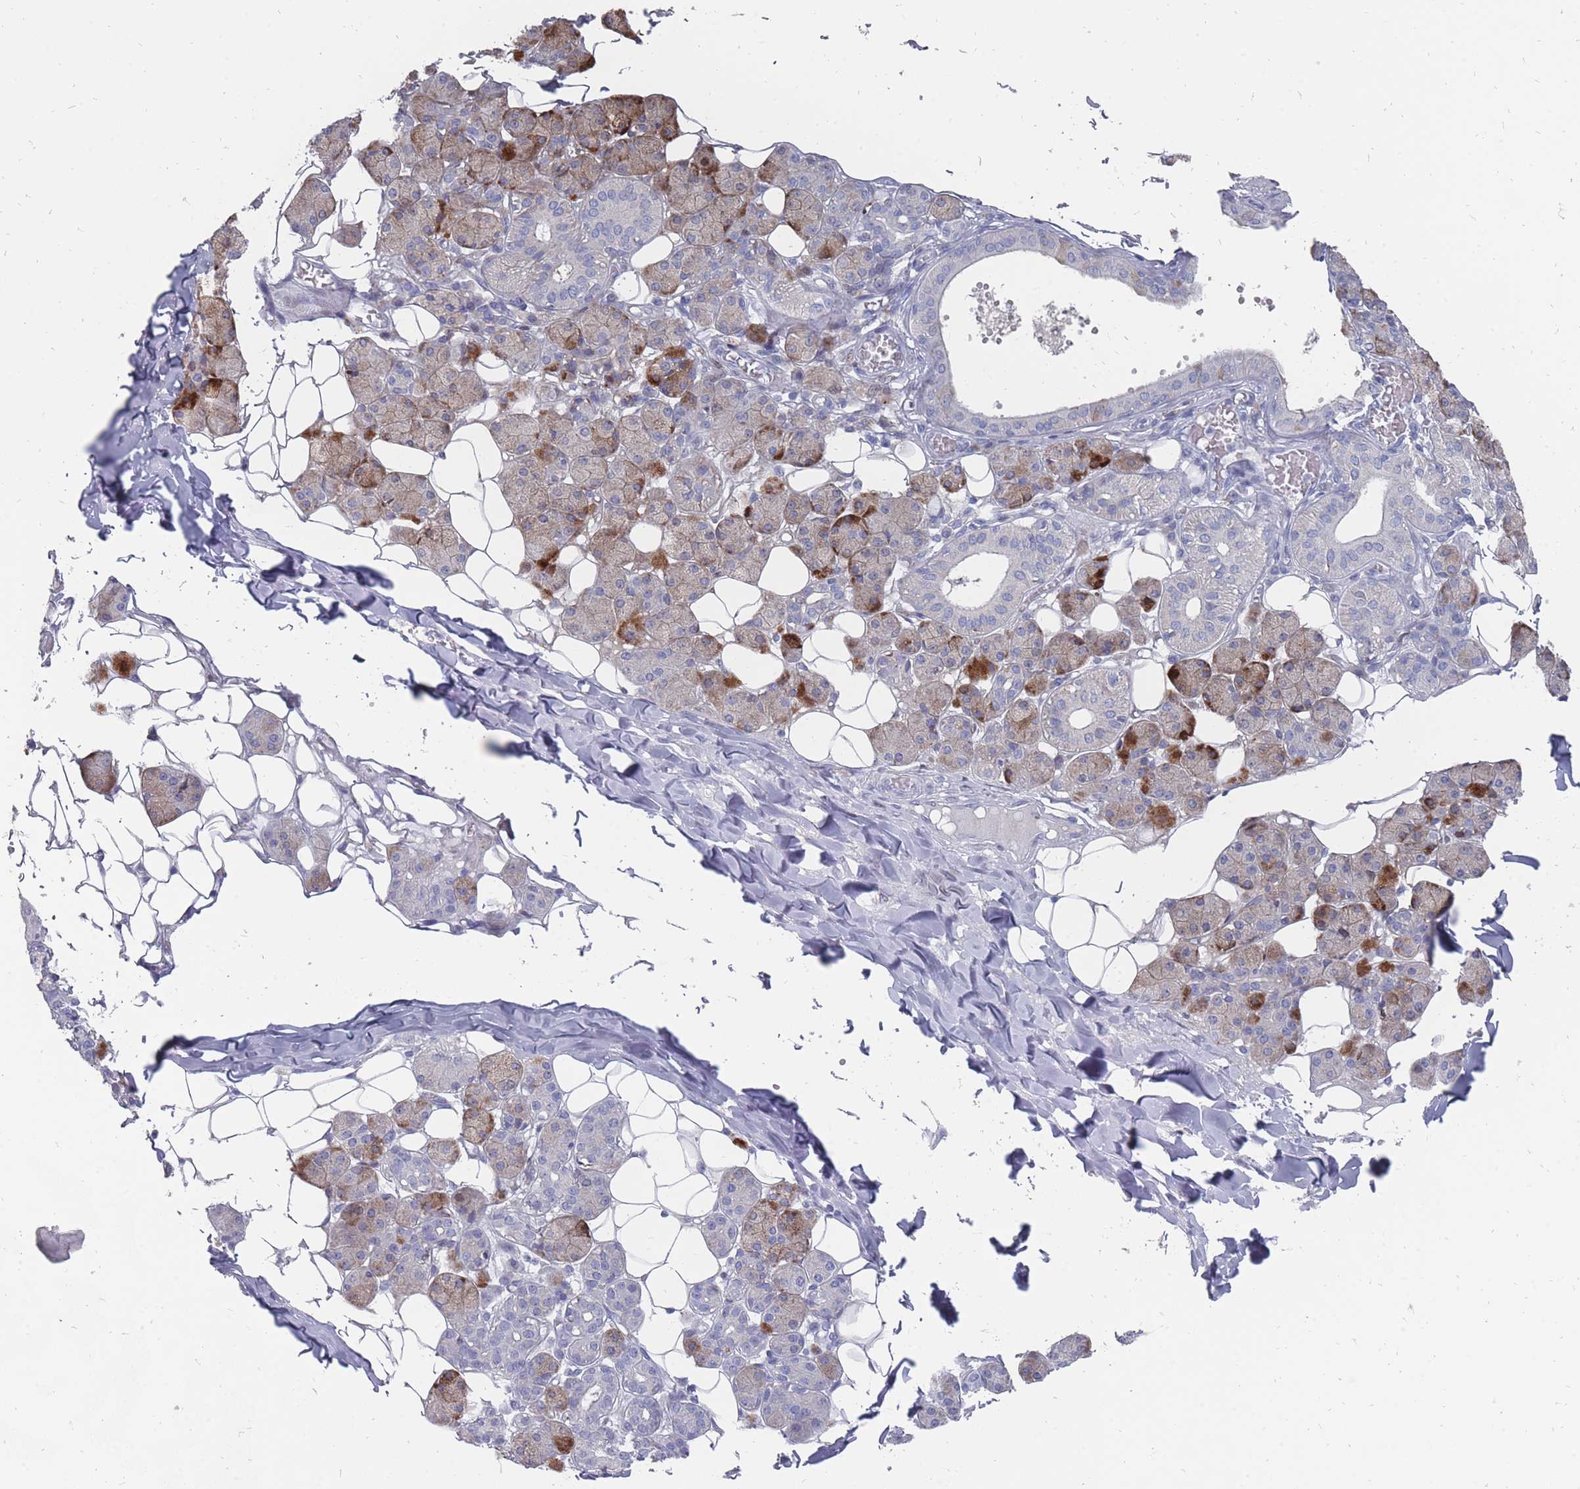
{"staining": {"intensity": "strong", "quantity": "25%-75%", "location": "cytoplasmic/membranous"}, "tissue": "salivary gland", "cell_type": "Glandular cells", "image_type": "normal", "snomed": [{"axis": "morphology", "description": "Normal tissue, NOS"}, {"axis": "topography", "description": "Salivary gland"}], "caption": "A brown stain shows strong cytoplasmic/membranous expression of a protein in glandular cells of normal salivary gland.", "gene": "OTULINL", "patient": {"sex": "female", "age": 33}}